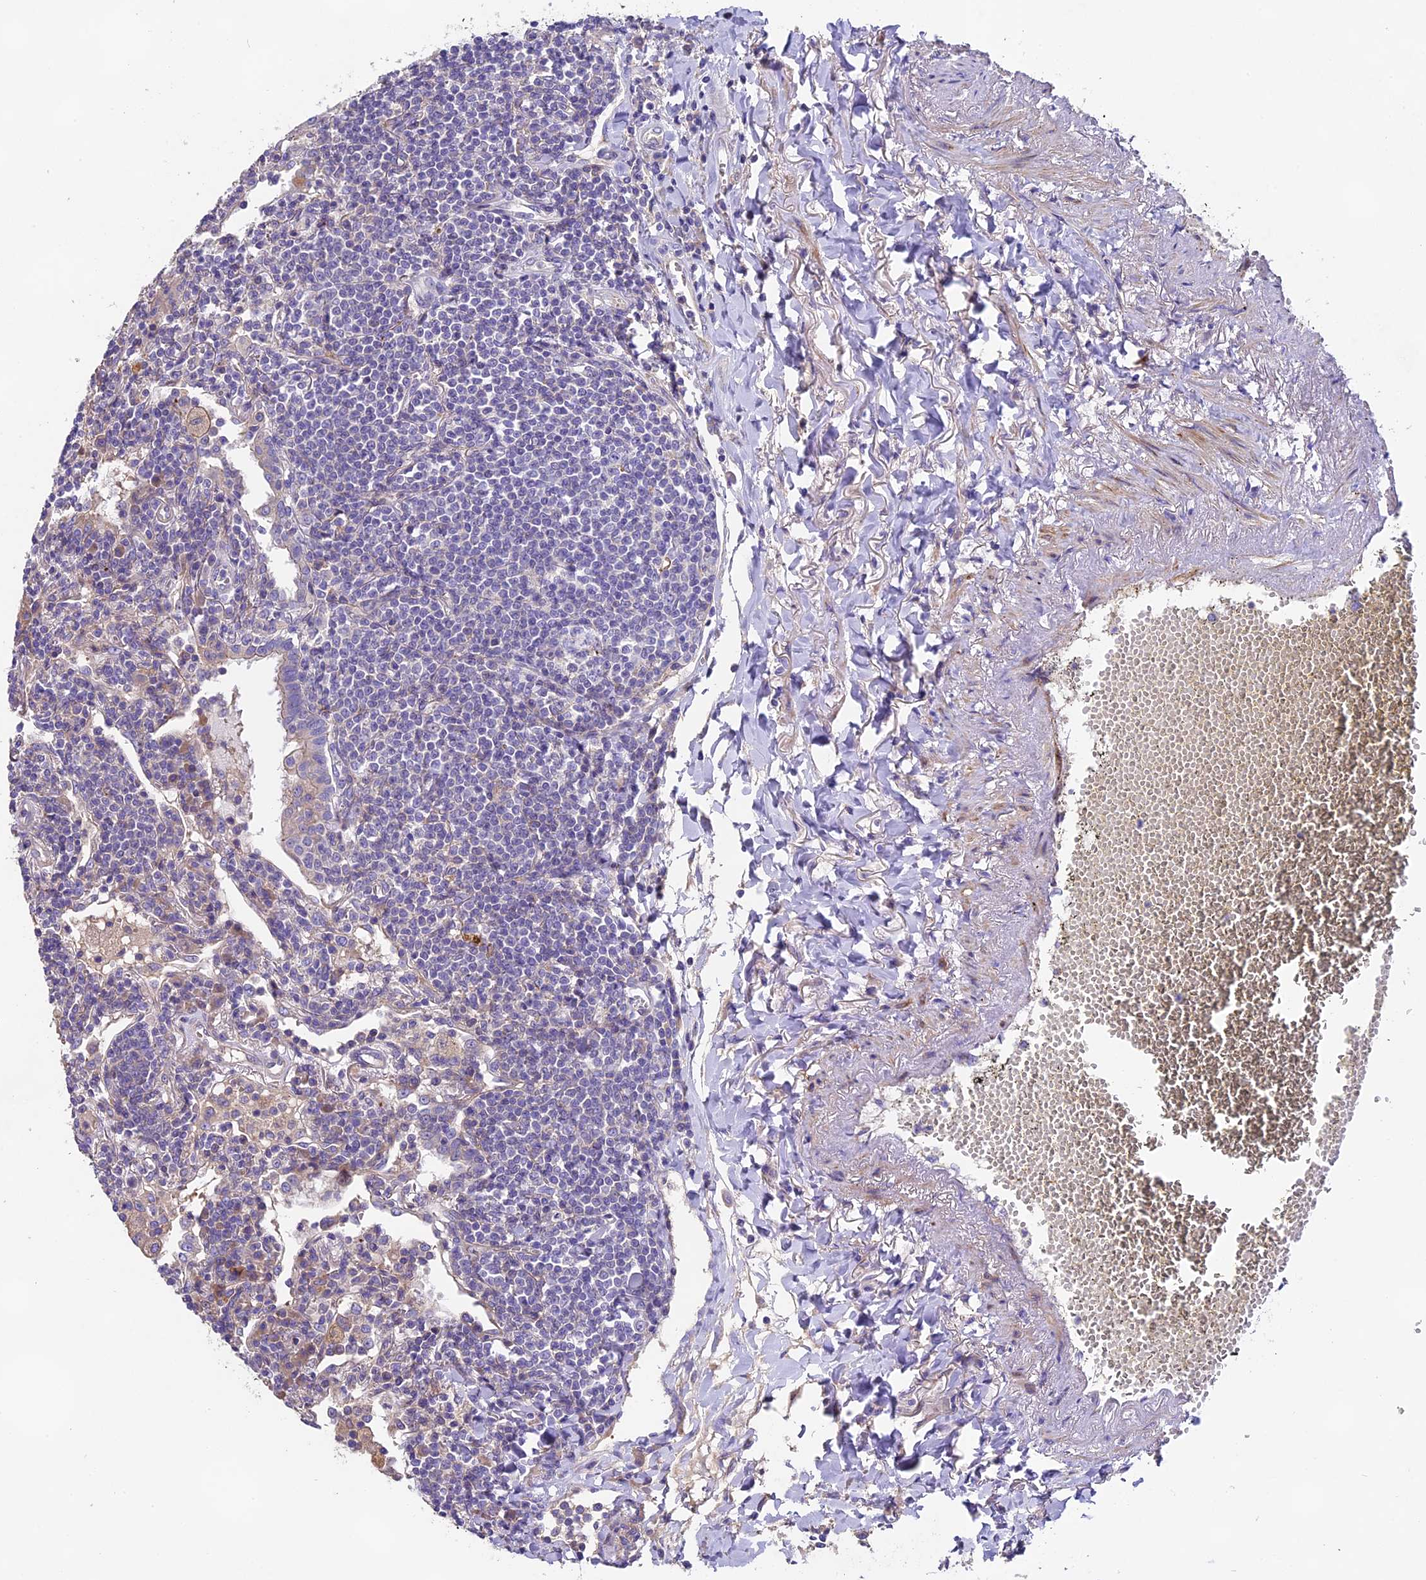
{"staining": {"intensity": "negative", "quantity": "none", "location": "none"}, "tissue": "lymphoma", "cell_type": "Tumor cells", "image_type": "cancer", "snomed": [{"axis": "morphology", "description": "Malignant lymphoma, non-Hodgkin's type, Low grade"}, {"axis": "topography", "description": "Lung"}], "caption": "There is no significant expression in tumor cells of malignant lymphoma, non-Hodgkin's type (low-grade). (Stains: DAB immunohistochemistry with hematoxylin counter stain, Microscopy: brightfield microscopy at high magnification).", "gene": "PIGU", "patient": {"sex": "female", "age": 71}}